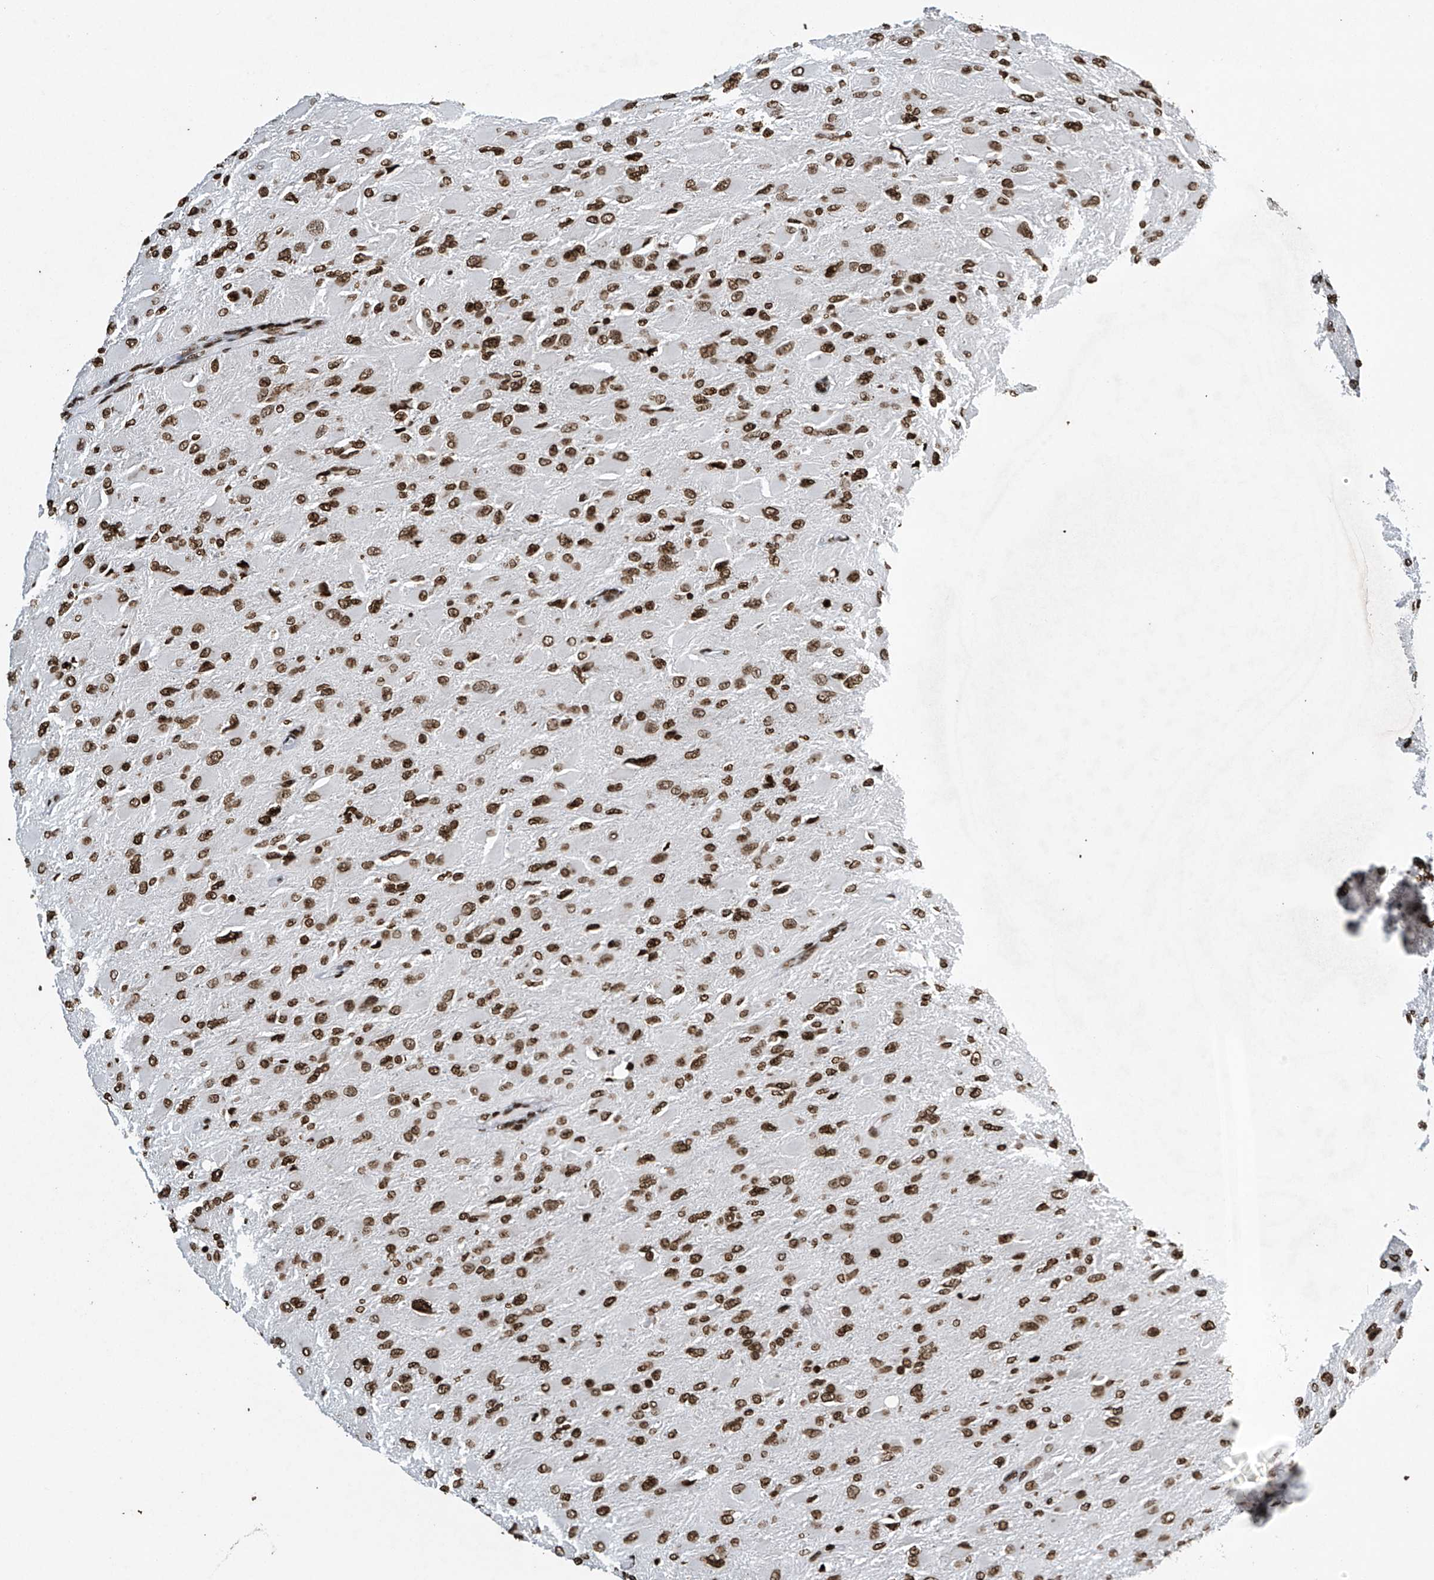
{"staining": {"intensity": "moderate", "quantity": ">75%", "location": "nuclear"}, "tissue": "glioma", "cell_type": "Tumor cells", "image_type": "cancer", "snomed": [{"axis": "morphology", "description": "Glioma, malignant, High grade"}, {"axis": "topography", "description": "Cerebral cortex"}], "caption": "Immunohistochemical staining of high-grade glioma (malignant) shows medium levels of moderate nuclear protein positivity in approximately >75% of tumor cells. Using DAB (3,3'-diaminobenzidine) (brown) and hematoxylin (blue) stains, captured at high magnification using brightfield microscopy.", "gene": "H4C16", "patient": {"sex": "female", "age": 36}}